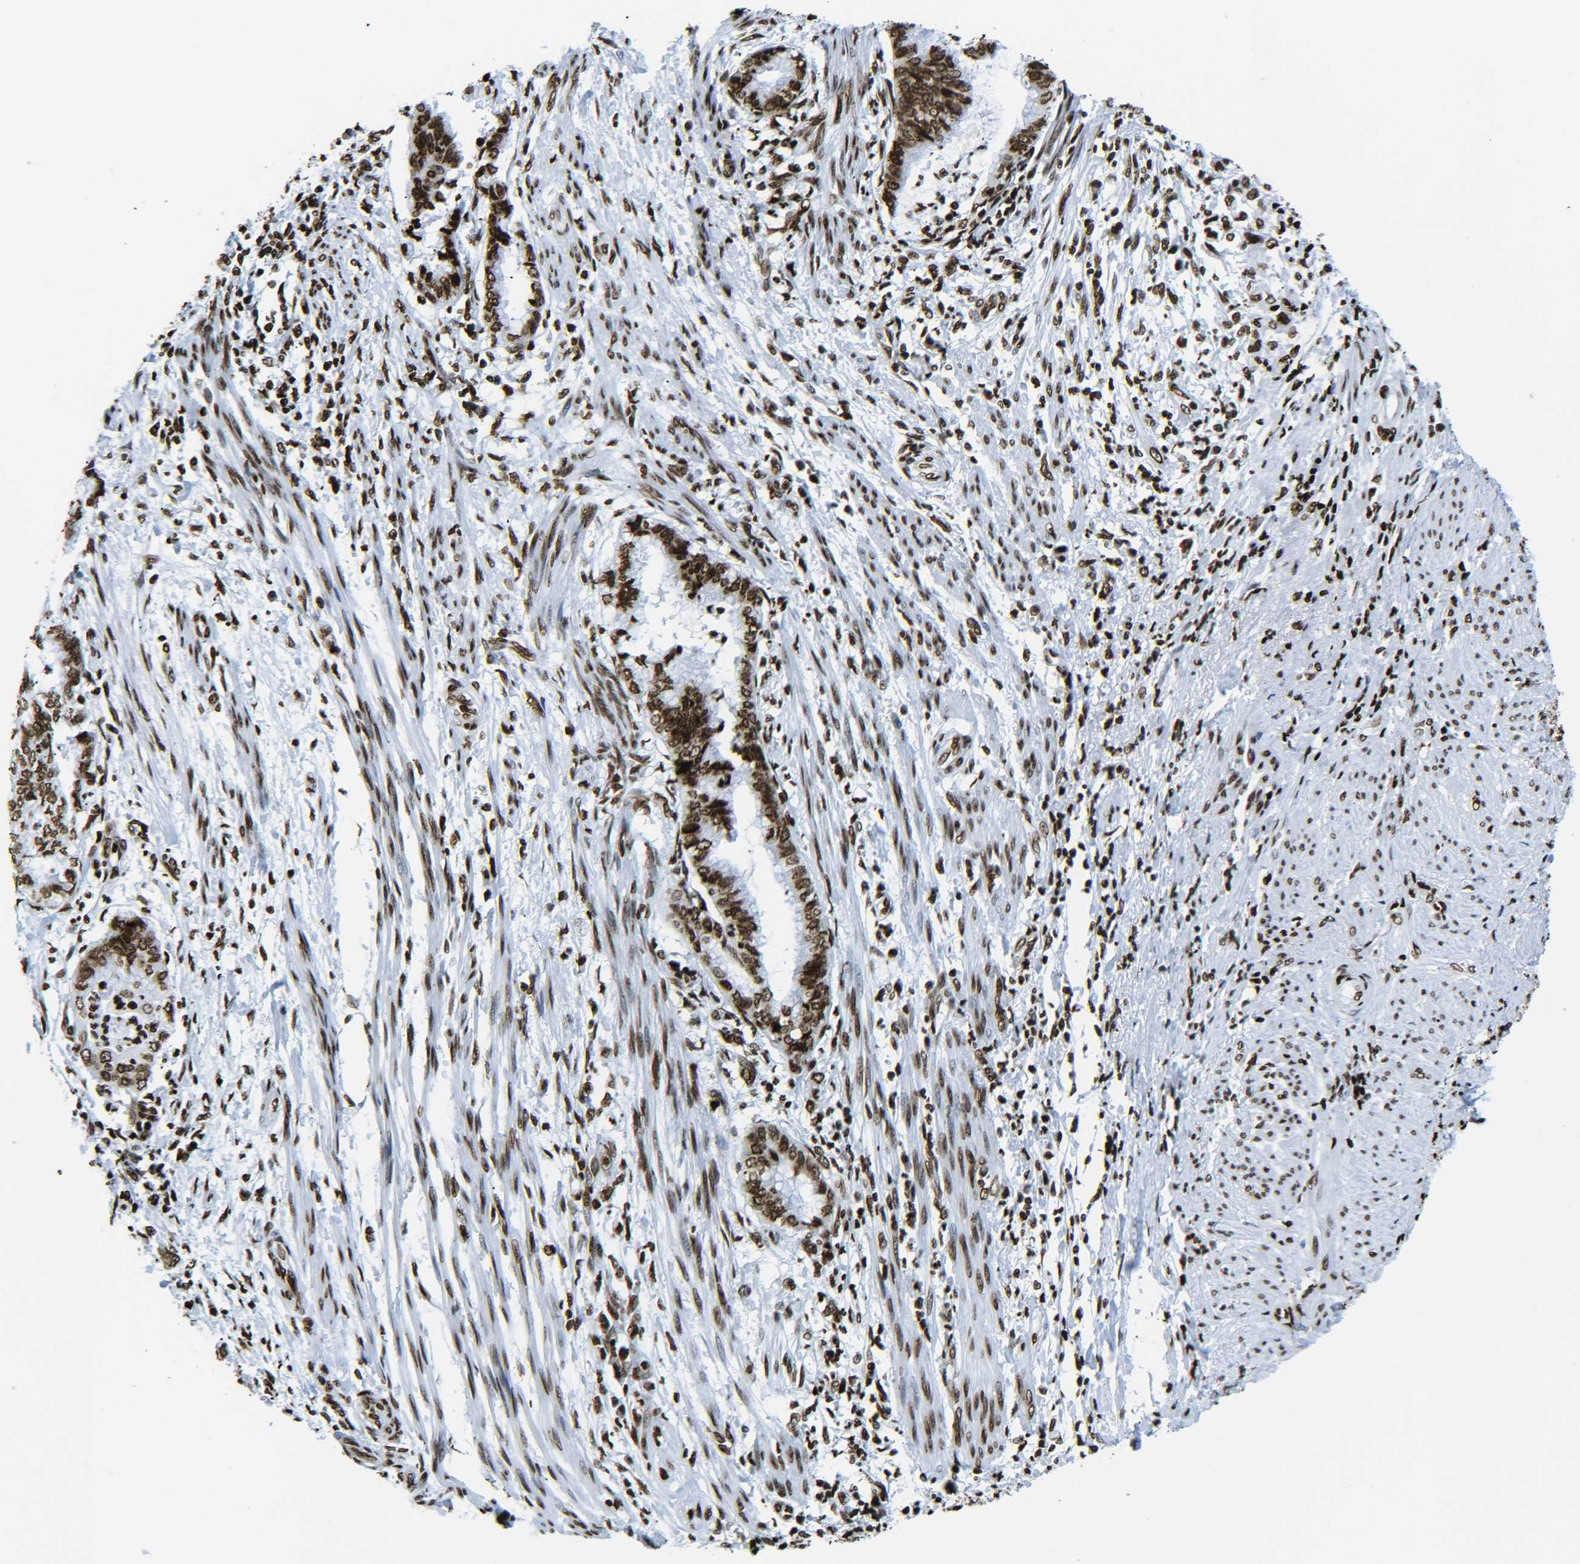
{"staining": {"intensity": "moderate", "quantity": ">75%", "location": "nuclear"}, "tissue": "endometrial cancer", "cell_type": "Tumor cells", "image_type": "cancer", "snomed": [{"axis": "morphology", "description": "Necrosis, NOS"}, {"axis": "morphology", "description": "Adenocarcinoma, NOS"}, {"axis": "topography", "description": "Endometrium"}], "caption": "Moderate nuclear protein staining is identified in approximately >75% of tumor cells in endometrial adenocarcinoma. (brown staining indicates protein expression, while blue staining denotes nuclei).", "gene": "H2AX", "patient": {"sex": "female", "age": 79}}